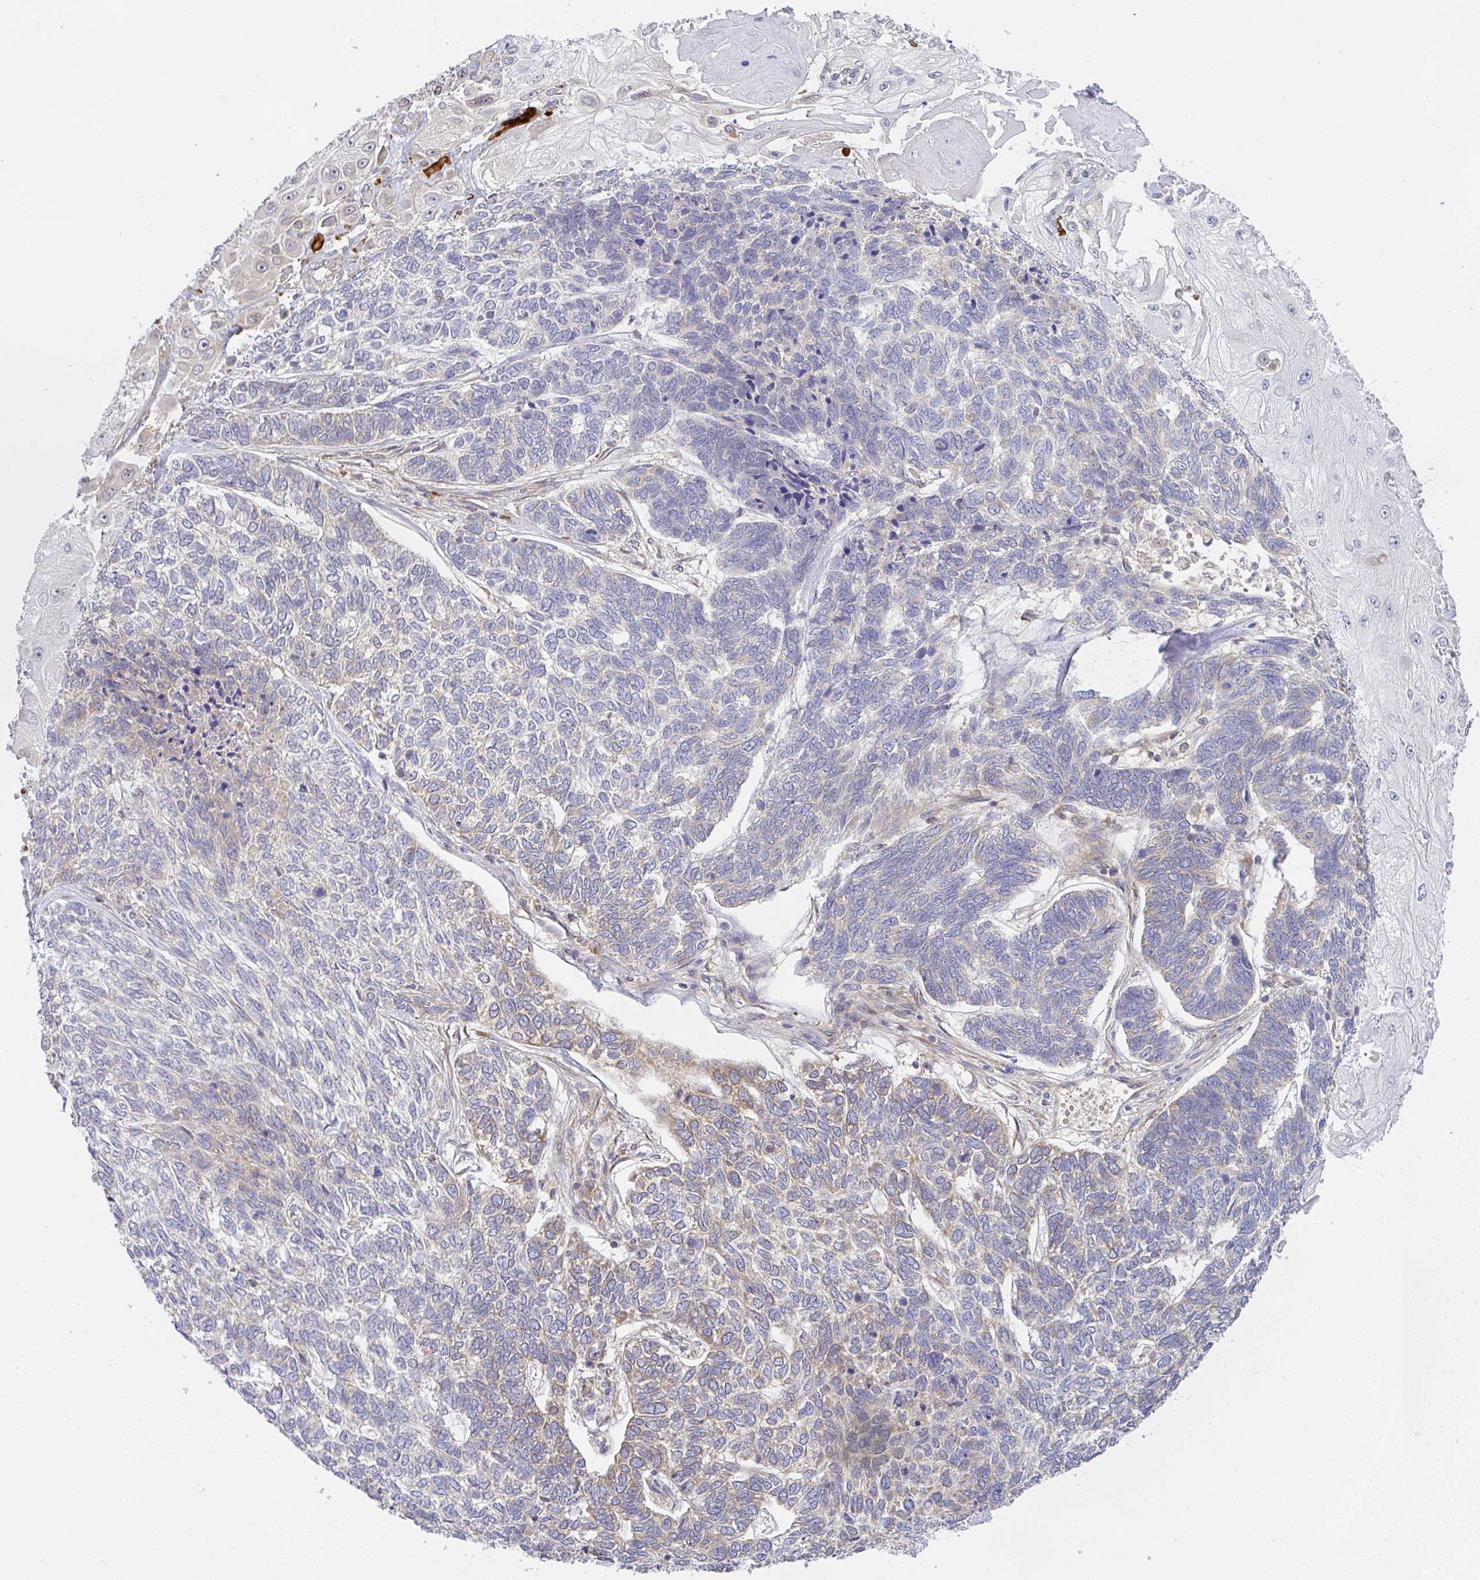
{"staining": {"intensity": "weak", "quantity": "<25%", "location": "cytoplasmic/membranous"}, "tissue": "skin cancer", "cell_type": "Tumor cells", "image_type": "cancer", "snomed": [{"axis": "morphology", "description": "Basal cell carcinoma"}, {"axis": "topography", "description": "Skin"}], "caption": "DAB (3,3'-diaminobenzidine) immunohistochemical staining of basal cell carcinoma (skin) exhibits no significant positivity in tumor cells. (Brightfield microscopy of DAB immunohistochemistry (IHC) at high magnification).", "gene": "DERL2", "patient": {"sex": "female", "age": 65}}